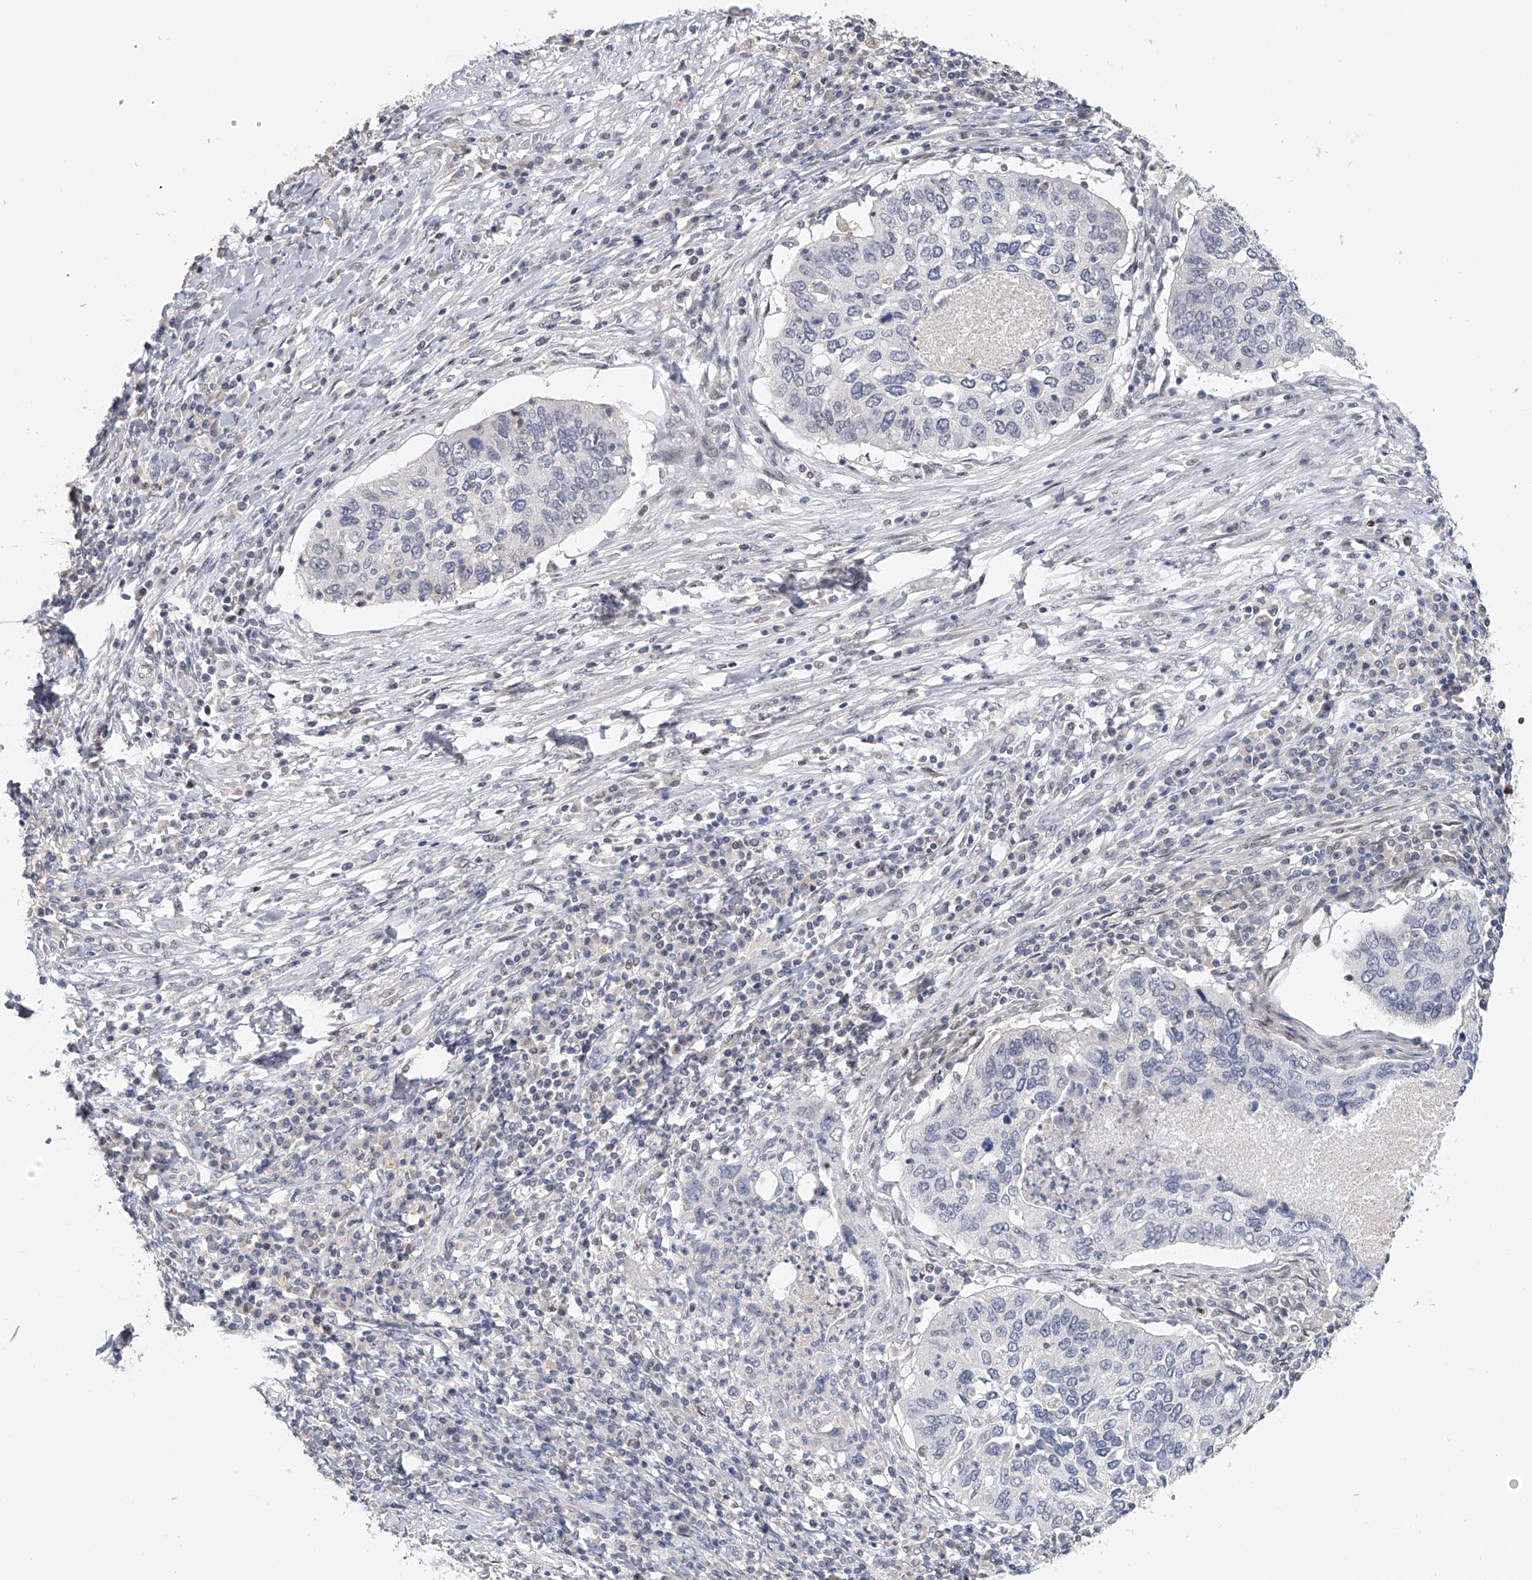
{"staining": {"intensity": "negative", "quantity": "none", "location": "none"}, "tissue": "cervical cancer", "cell_type": "Tumor cells", "image_type": "cancer", "snomed": [{"axis": "morphology", "description": "Squamous cell carcinoma, NOS"}, {"axis": "topography", "description": "Cervix"}], "caption": "Histopathology image shows no significant protein staining in tumor cells of cervical squamous cell carcinoma.", "gene": "DDX43", "patient": {"sex": "female", "age": 38}}